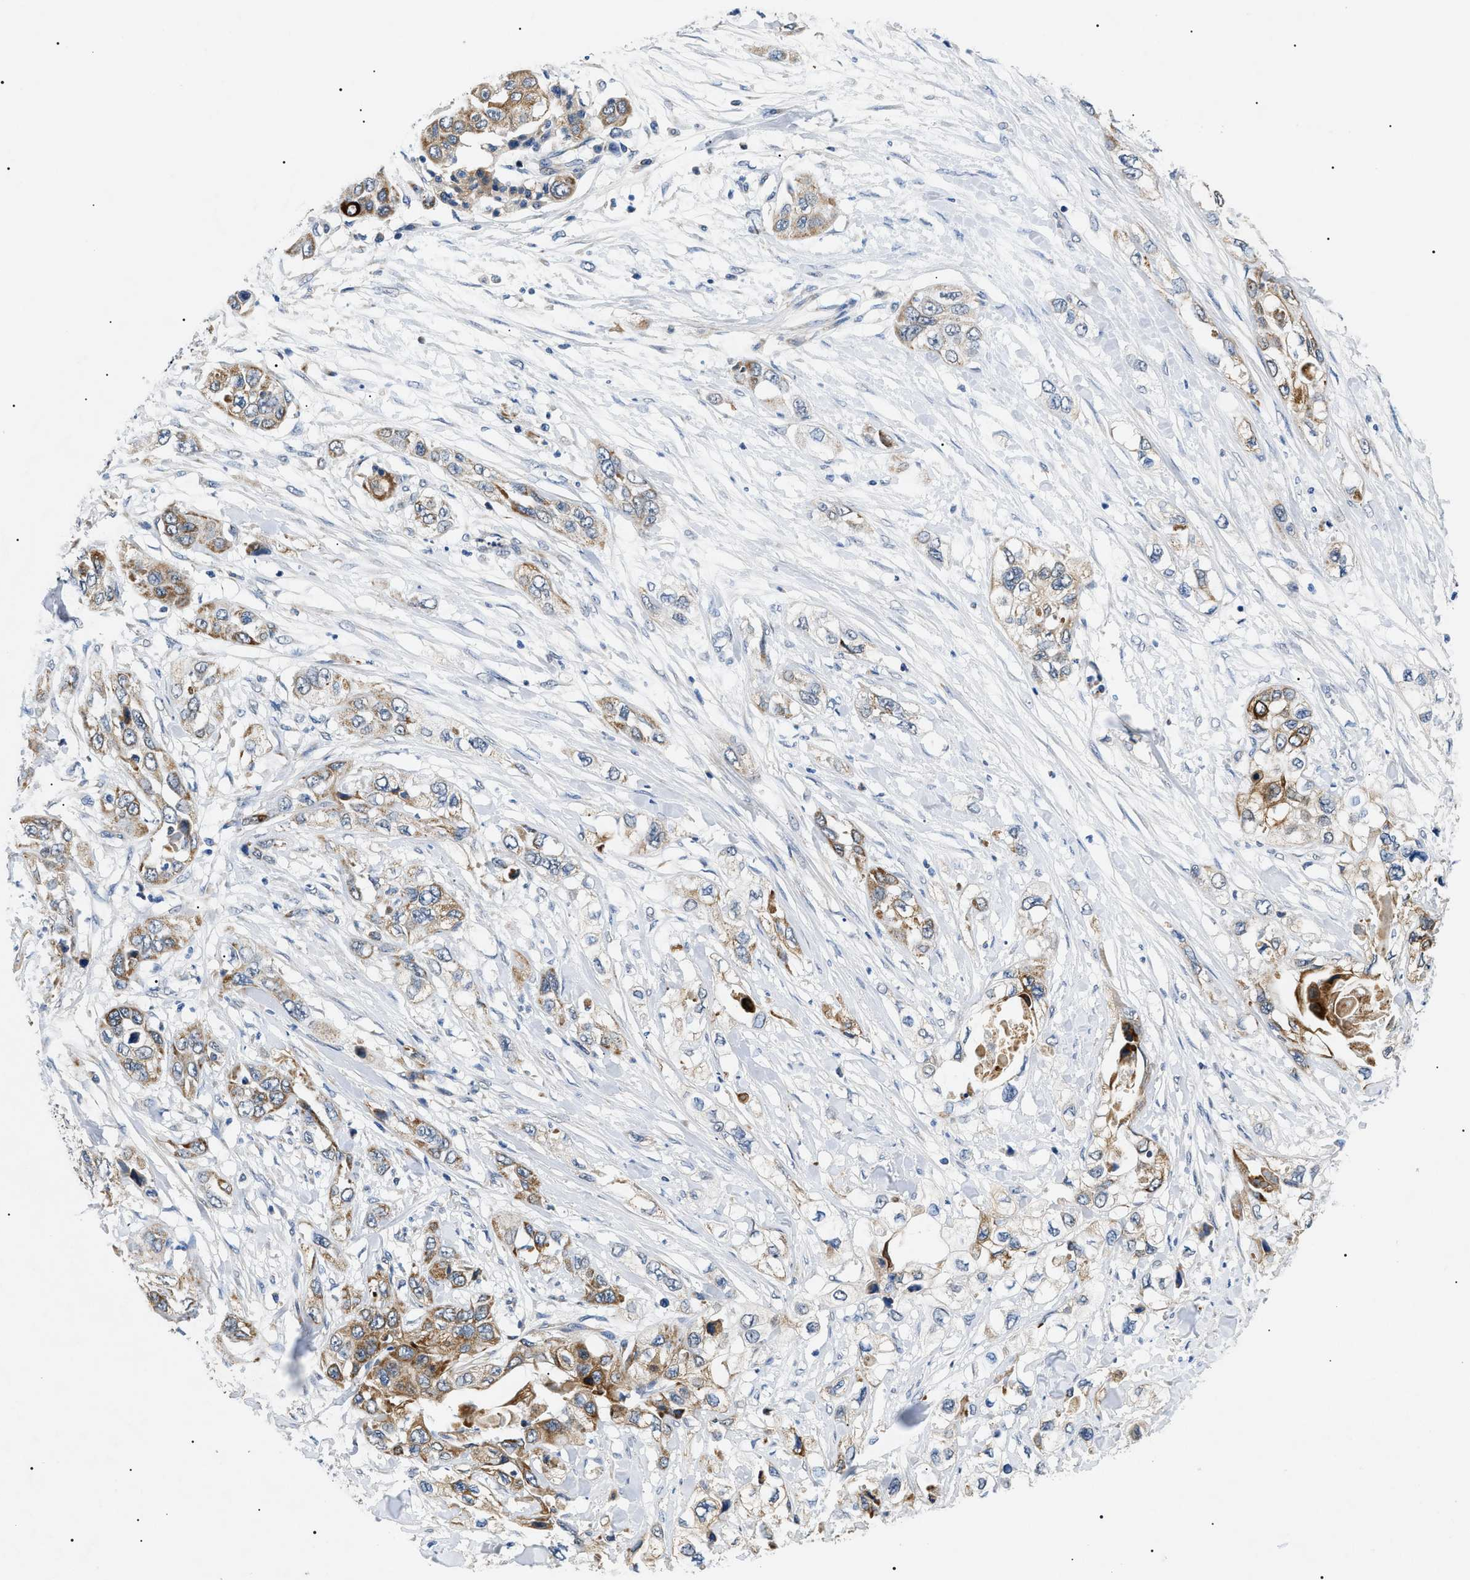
{"staining": {"intensity": "moderate", "quantity": ">75%", "location": "cytoplasmic/membranous"}, "tissue": "pancreatic cancer", "cell_type": "Tumor cells", "image_type": "cancer", "snomed": [{"axis": "morphology", "description": "Adenocarcinoma, NOS"}, {"axis": "topography", "description": "Pancreas"}], "caption": "Protein staining of pancreatic adenocarcinoma tissue displays moderate cytoplasmic/membranous positivity in about >75% of tumor cells.", "gene": "TOMM6", "patient": {"sex": "female", "age": 70}}